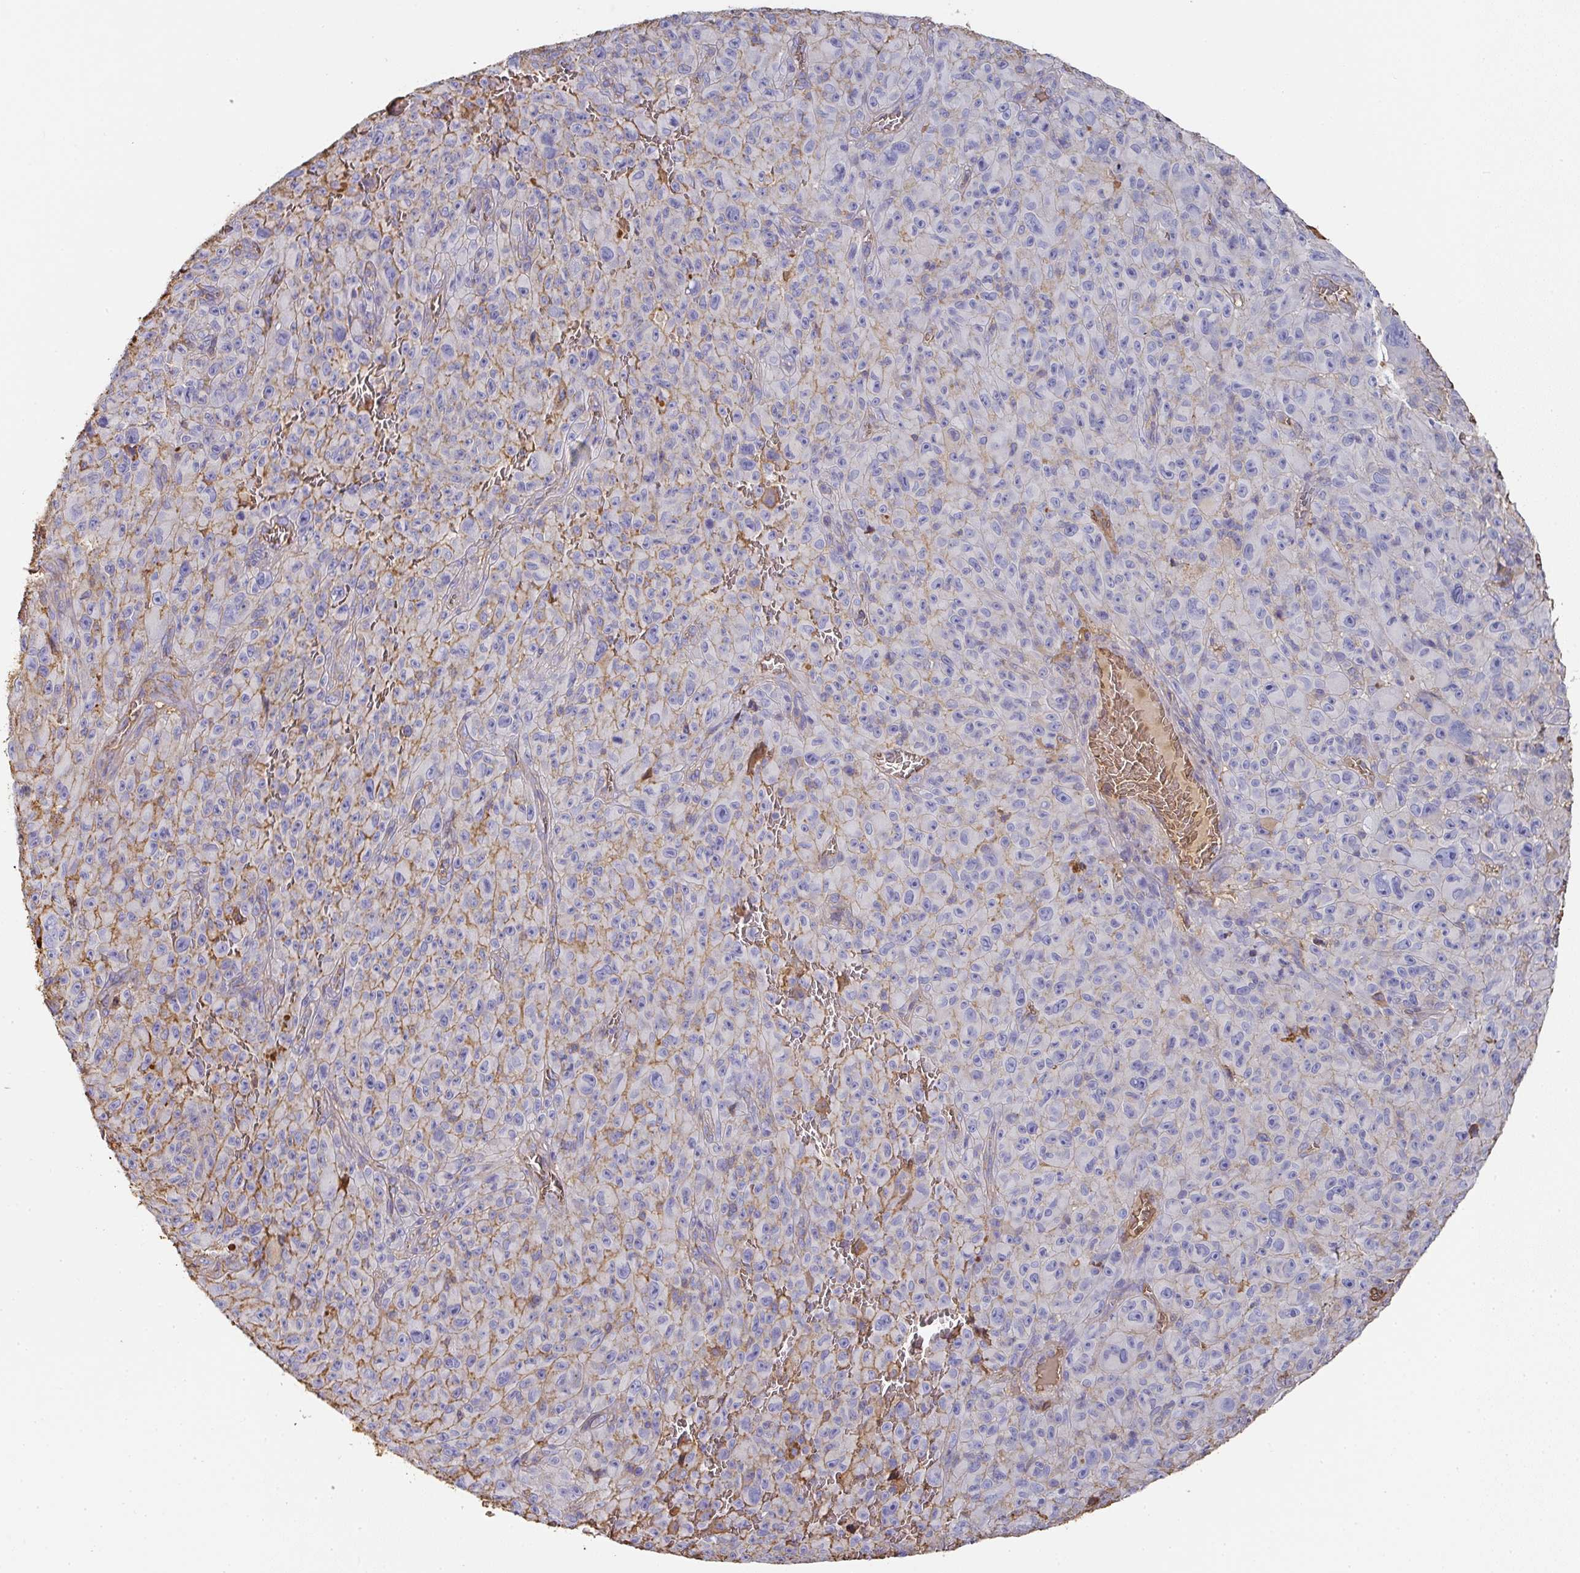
{"staining": {"intensity": "weak", "quantity": "<25%", "location": "cytoplasmic/membranous"}, "tissue": "melanoma", "cell_type": "Tumor cells", "image_type": "cancer", "snomed": [{"axis": "morphology", "description": "Malignant melanoma, NOS"}, {"axis": "topography", "description": "Skin"}], "caption": "Melanoma stained for a protein using immunohistochemistry reveals no expression tumor cells.", "gene": "ALB", "patient": {"sex": "female", "age": 82}}